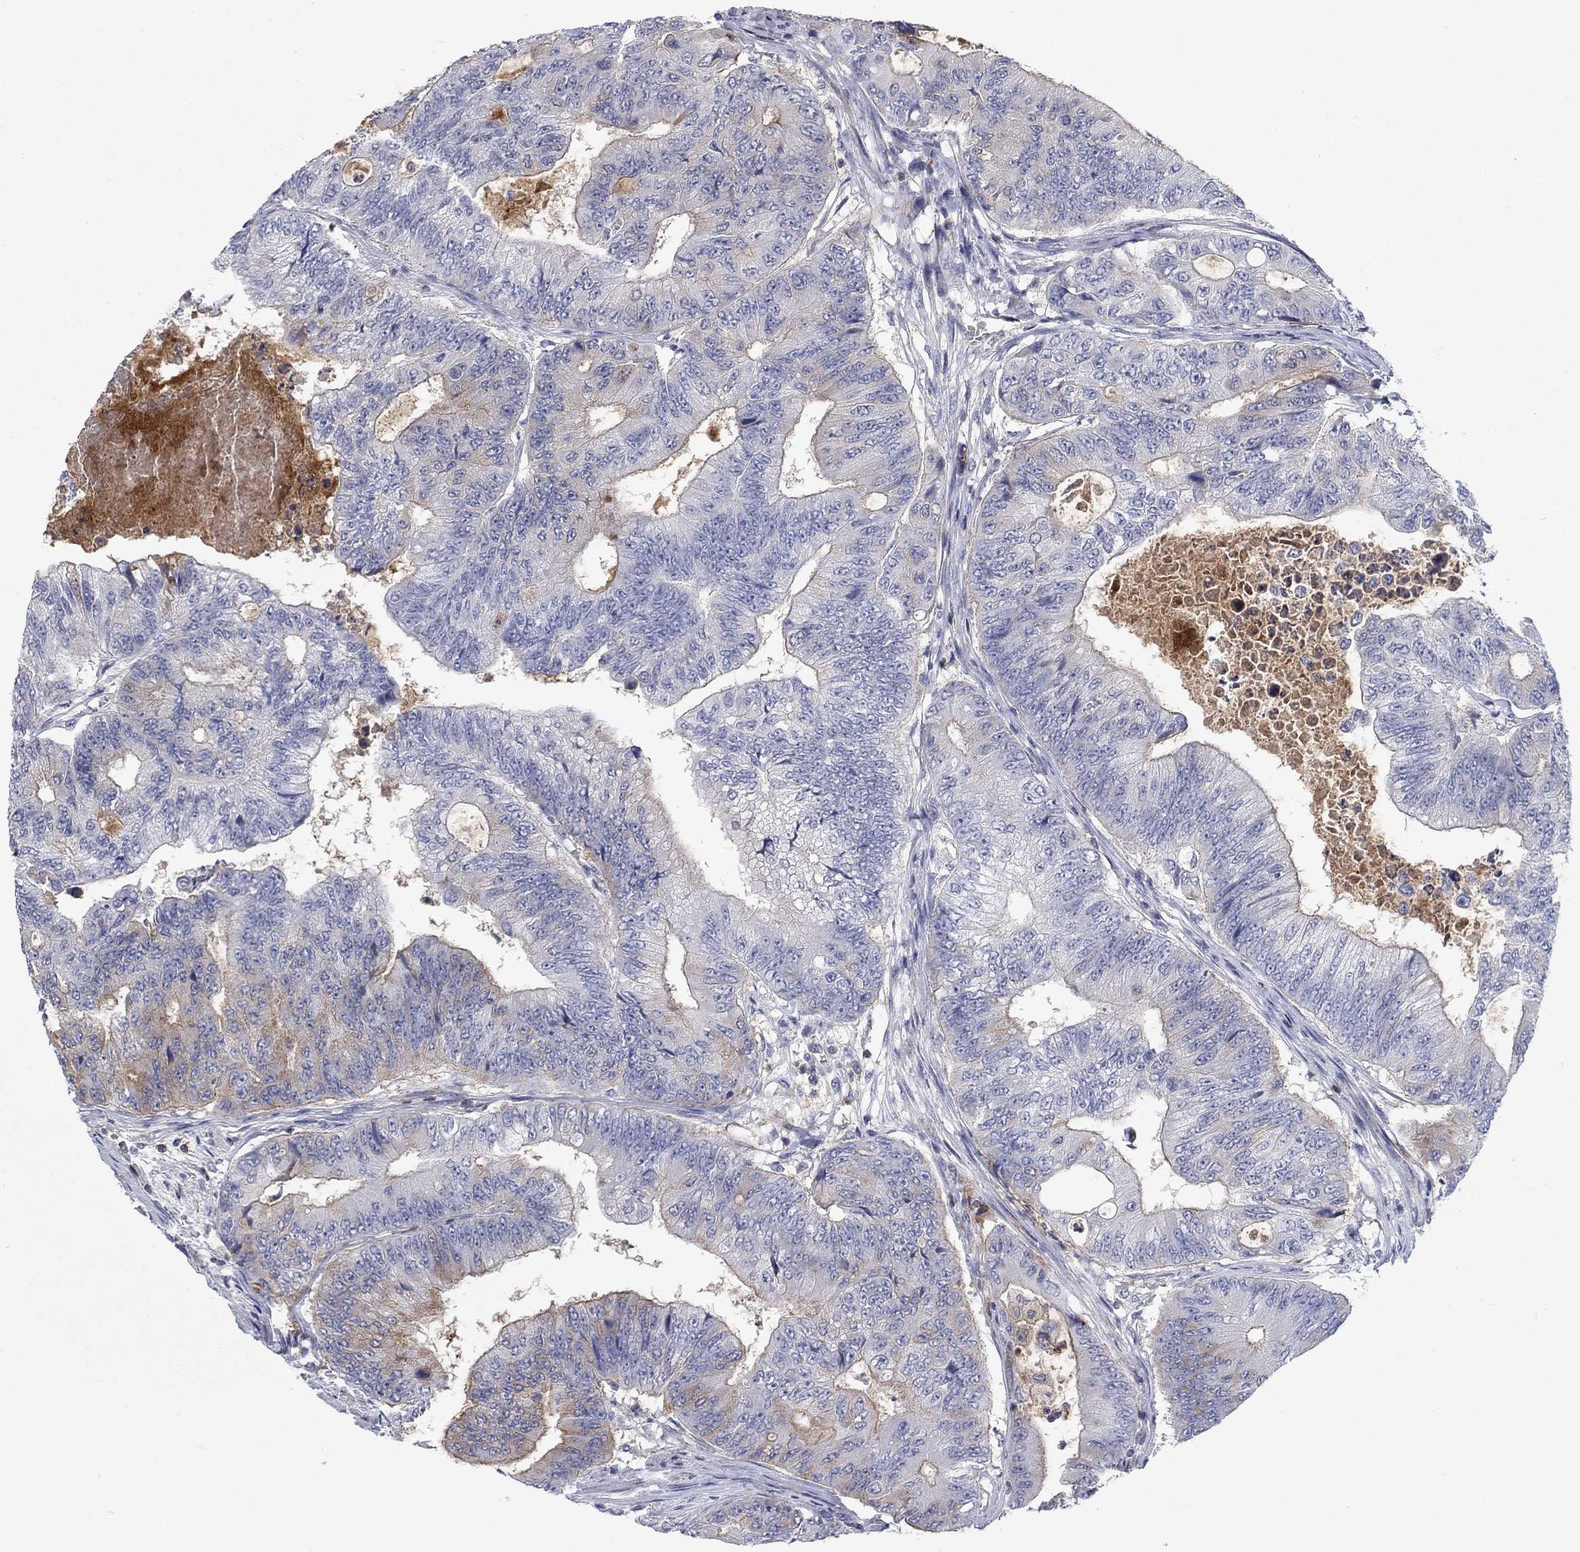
{"staining": {"intensity": "negative", "quantity": "none", "location": "none"}, "tissue": "colorectal cancer", "cell_type": "Tumor cells", "image_type": "cancer", "snomed": [{"axis": "morphology", "description": "Adenocarcinoma, NOS"}, {"axis": "topography", "description": "Colon"}], "caption": "Micrograph shows no protein positivity in tumor cells of colorectal cancer (adenocarcinoma) tissue.", "gene": "KIF15", "patient": {"sex": "female", "age": 48}}